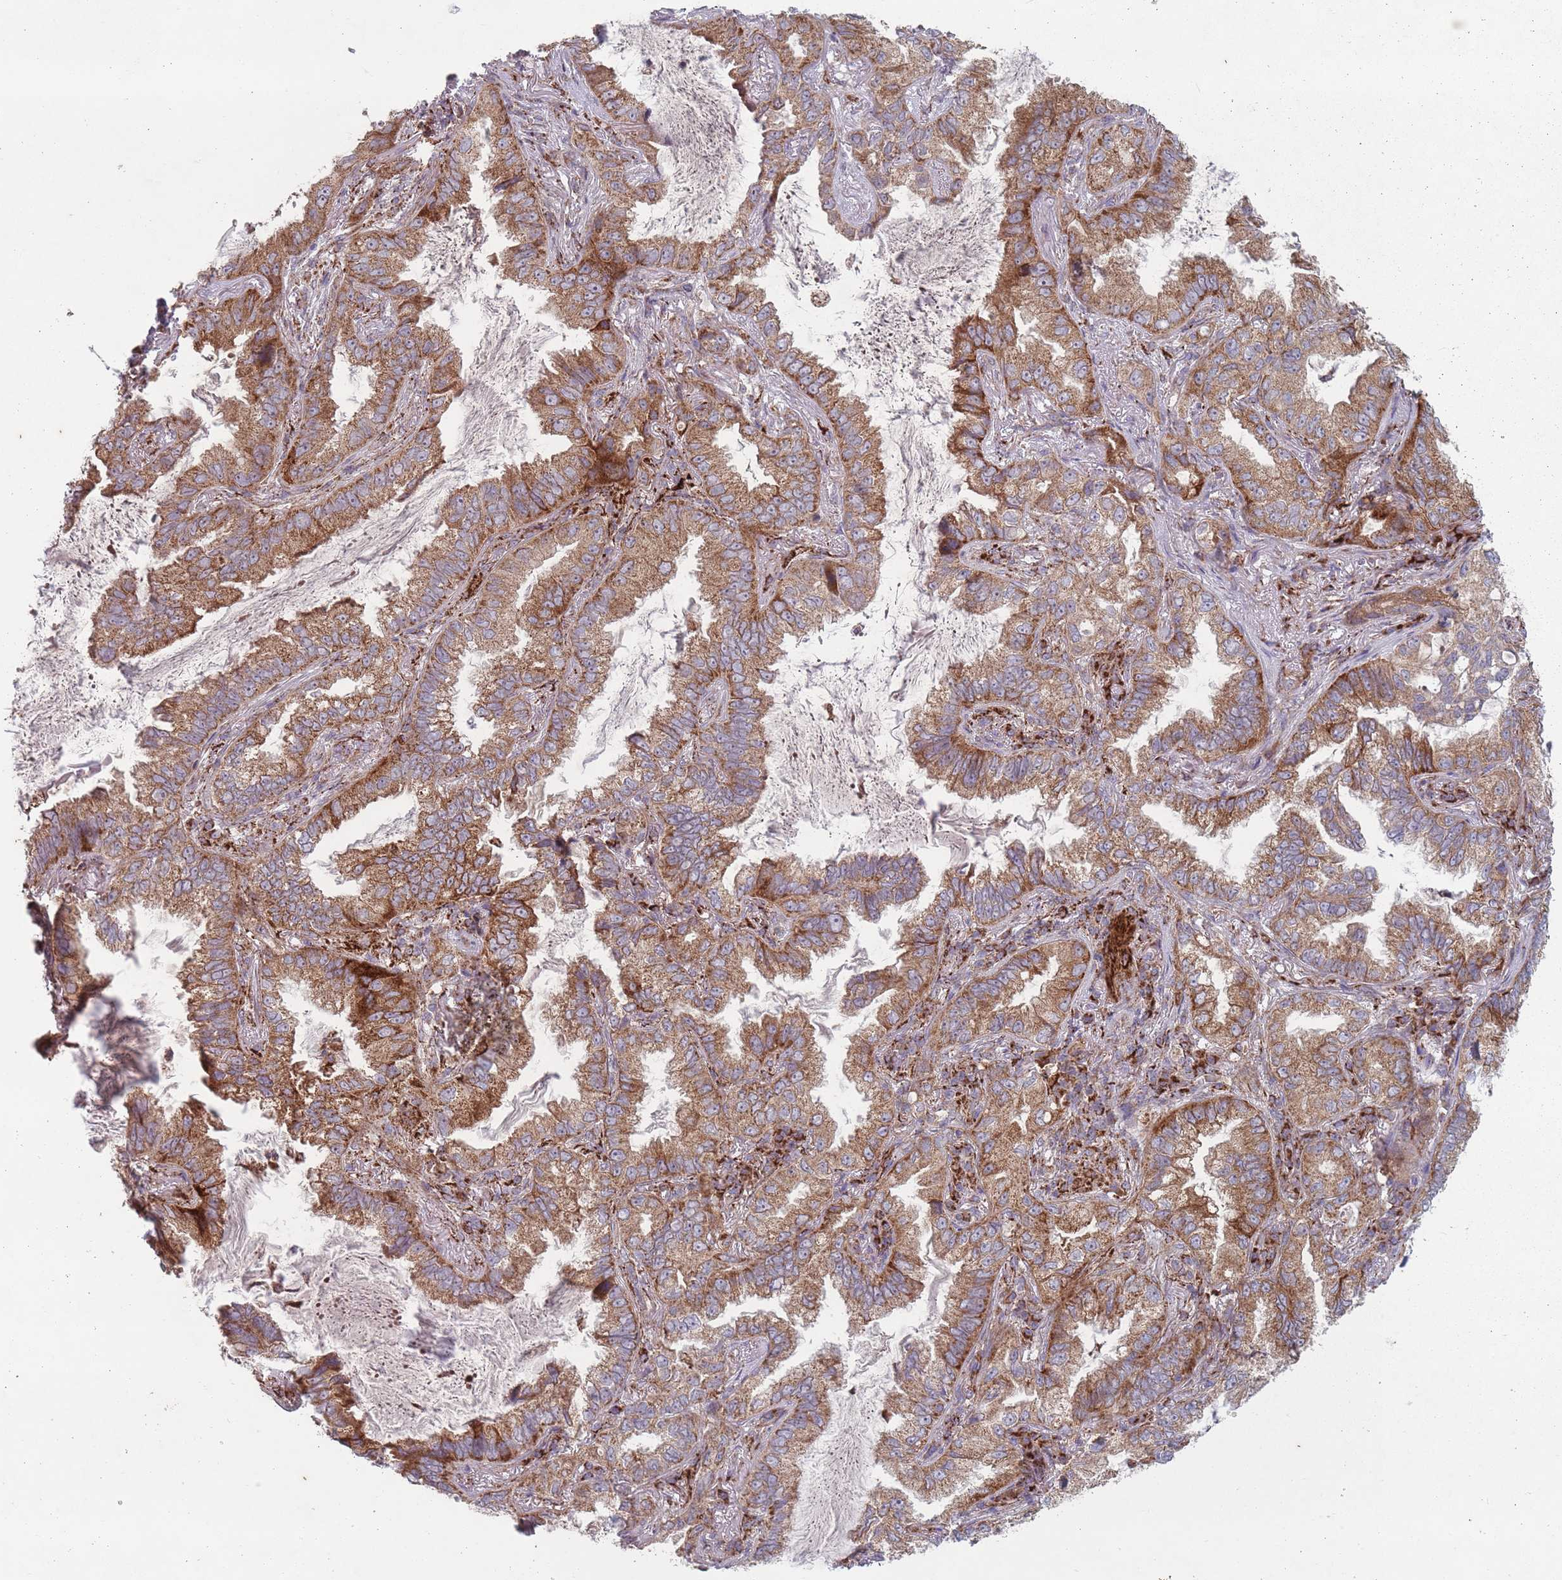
{"staining": {"intensity": "moderate", "quantity": ">75%", "location": "cytoplasmic/membranous"}, "tissue": "lung cancer", "cell_type": "Tumor cells", "image_type": "cancer", "snomed": [{"axis": "morphology", "description": "Adenocarcinoma, NOS"}, {"axis": "topography", "description": "Lung"}], "caption": "There is medium levels of moderate cytoplasmic/membranous positivity in tumor cells of lung cancer (adenocarcinoma), as demonstrated by immunohistochemical staining (brown color).", "gene": "OR10Q1", "patient": {"sex": "female", "age": 69}}